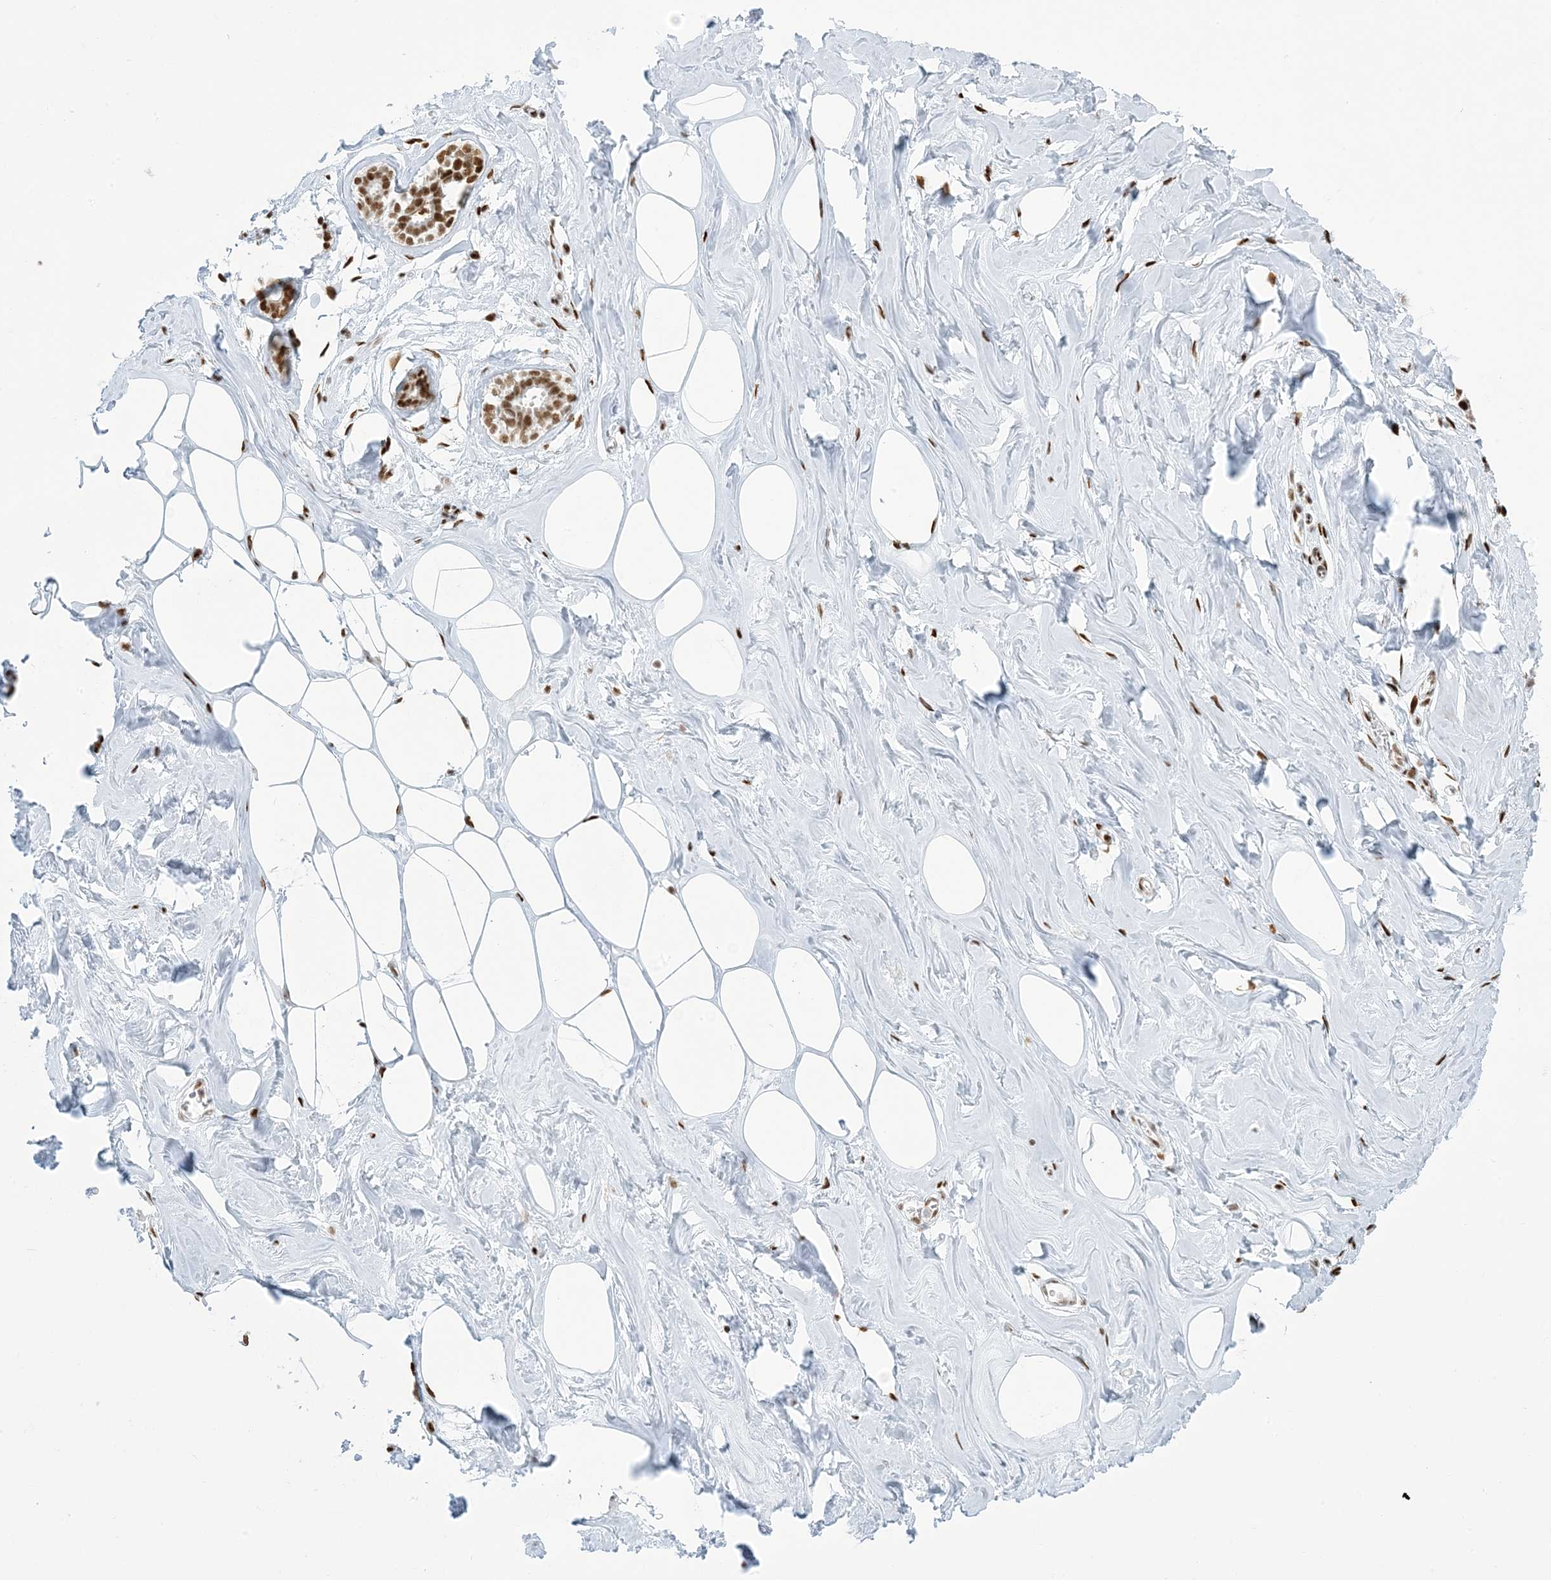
{"staining": {"intensity": "moderate", "quantity": ">75%", "location": "nuclear"}, "tissue": "adipose tissue", "cell_type": "Adipocytes", "image_type": "normal", "snomed": [{"axis": "morphology", "description": "Normal tissue, NOS"}, {"axis": "morphology", "description": "Fibrosis, NOS"}, {"axis": "topography", "description": "Breast"}, {"axis": "topography", "description": "Adipose tissue"}], "caption": "Benign adipose tissue displays moderate nuclear staining in about >75% of adipocytes, visualized by immunohistochemistry.", "gene": "STAG1", "patient": {"sex": "female", "age": 39}}